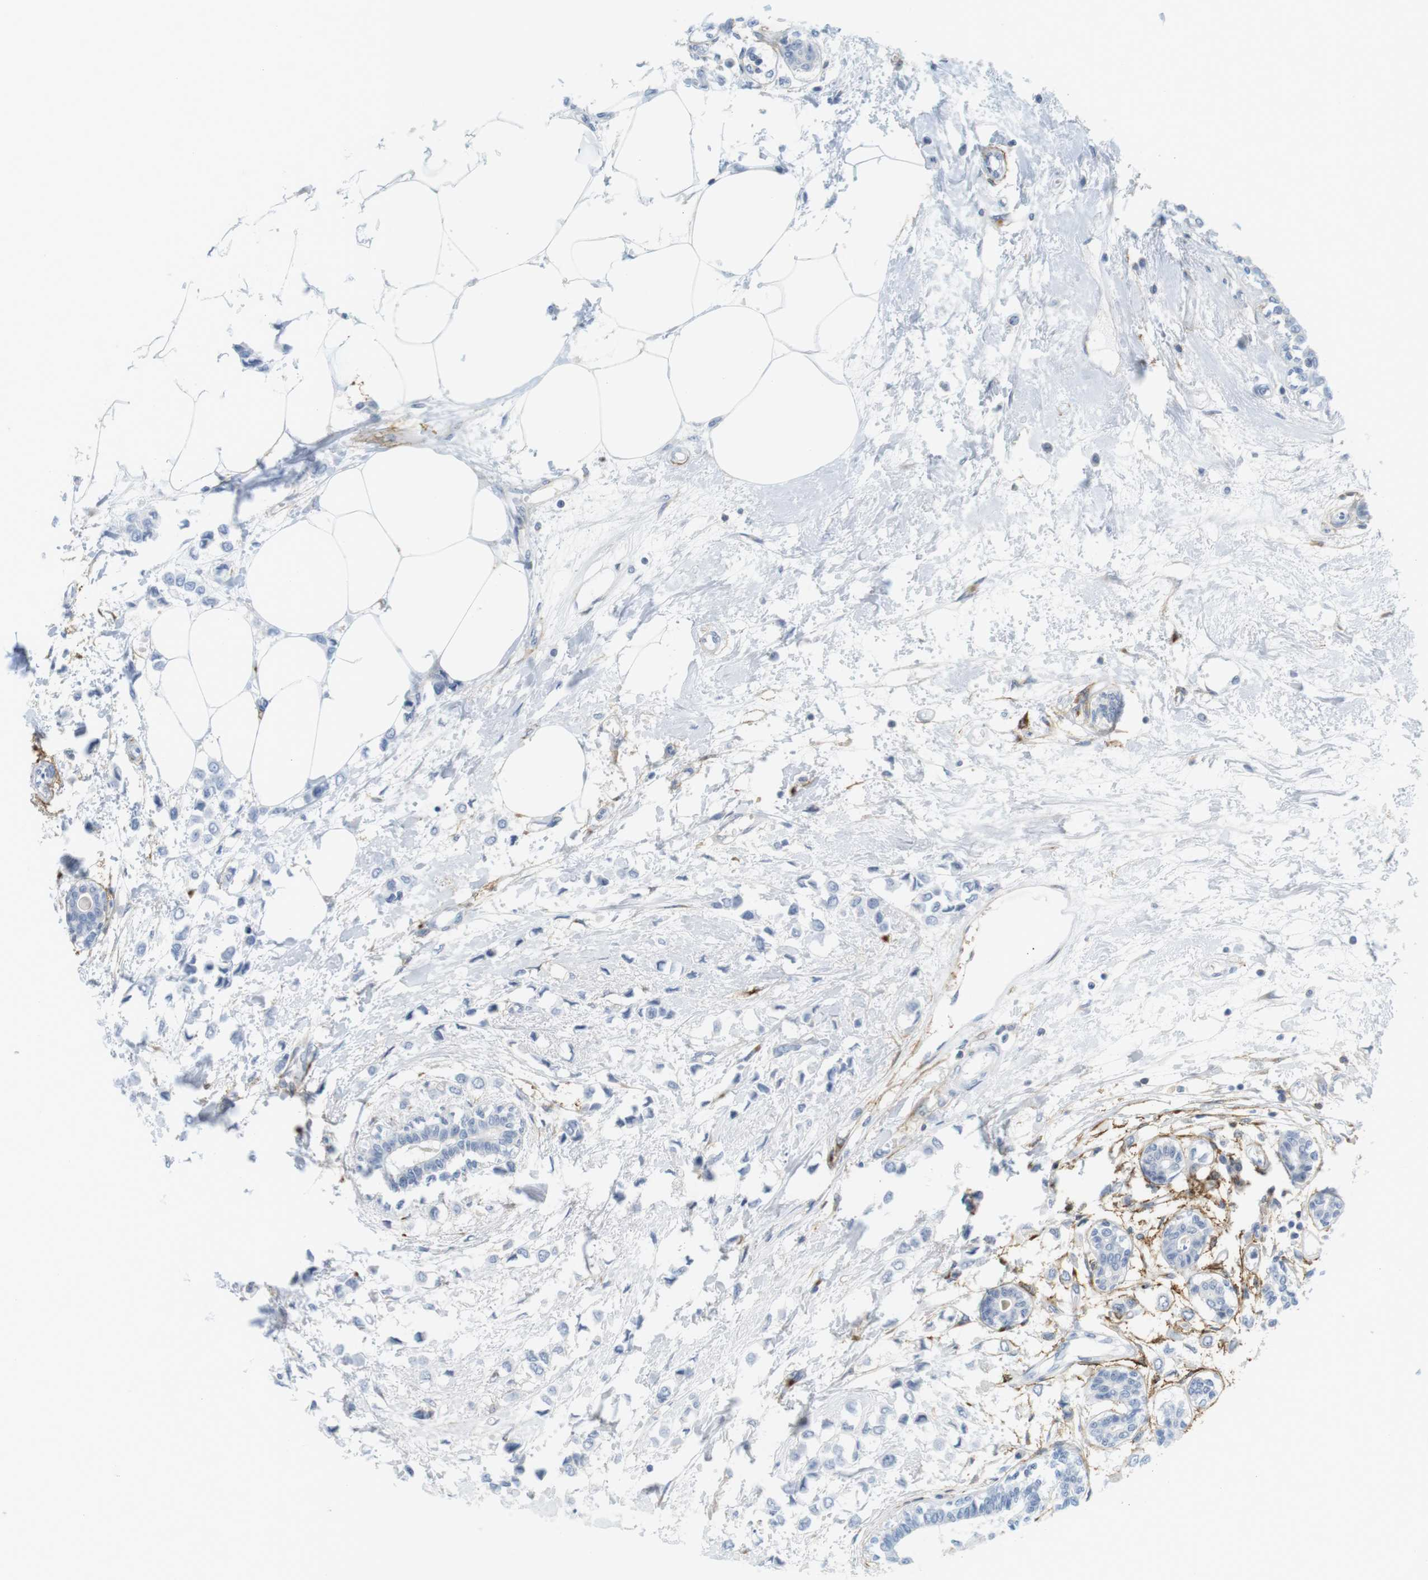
{"staining": {"intensity": "negative", "quantity": "none", "location": "none"}, "tissue": "breast cancer", "cell_type": "Tumor cells", "image_type": "cancer", "snomed": [{"axis": "morphology", "description": "Lobular carcinoma"}, {"axis": "topography", "description": "Breast"}], "caption": "IHC histopathology image of neoplastic tissue: lobular carcinoma (breast) stained with DAB shows no significant protein expression in tumor cells.", "gene": "F2R", "patient": {"sex": "female", "age": 51}}